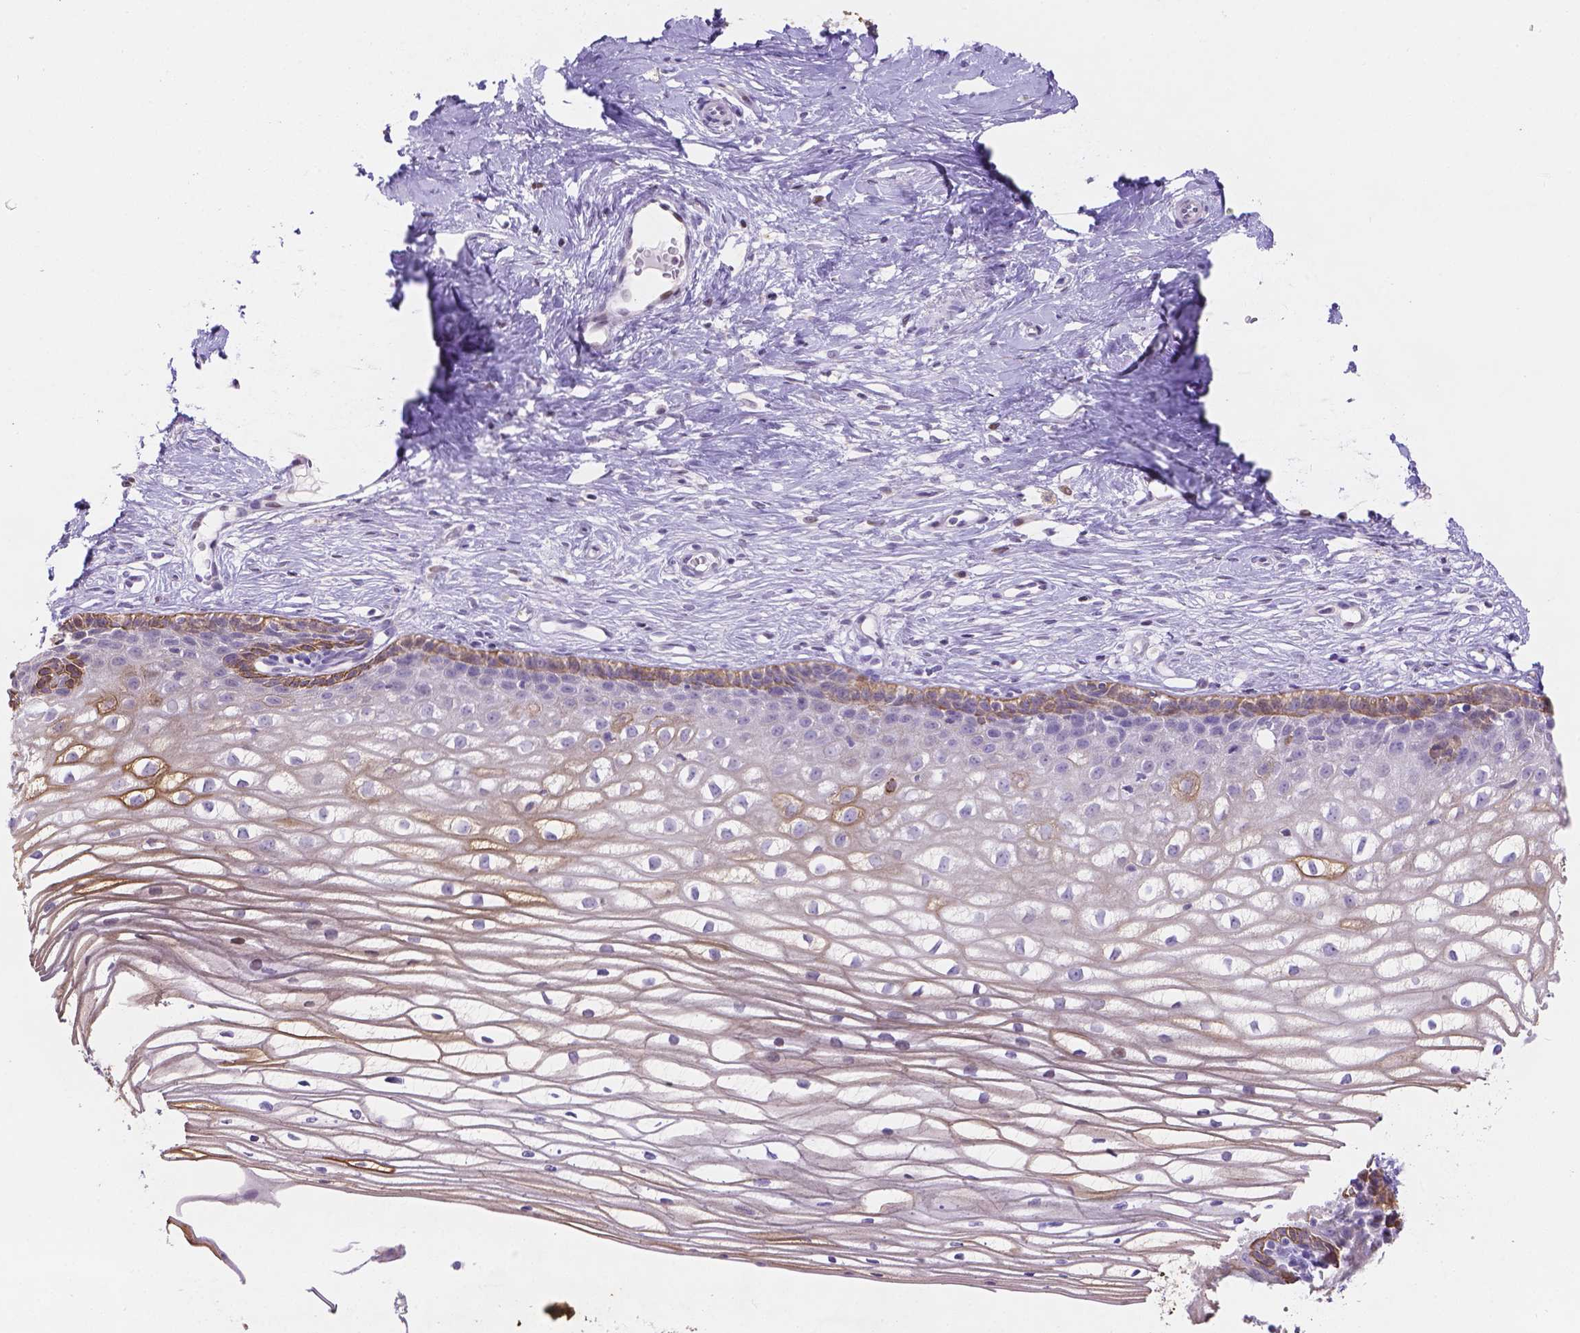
{"staining": {"intensity": "strong", "quantity": ">75%", "location": "cytoplasmic/membranous"}, "tissue": "cervix", "cell_type": "Glandular cells", "image_type": "normal", "snomed": [{"axis": "morphology", "description": "Normal tissue, NOS"}, {"axis": "topography", "description": "Cervix"}], "caption": "Strong cytoplasmic/membranous positivity is identified in approximately >75% of glandular cells in benign cervix.", "gene": "DMWD", "patient": {"sex": "female", "age": 40}}